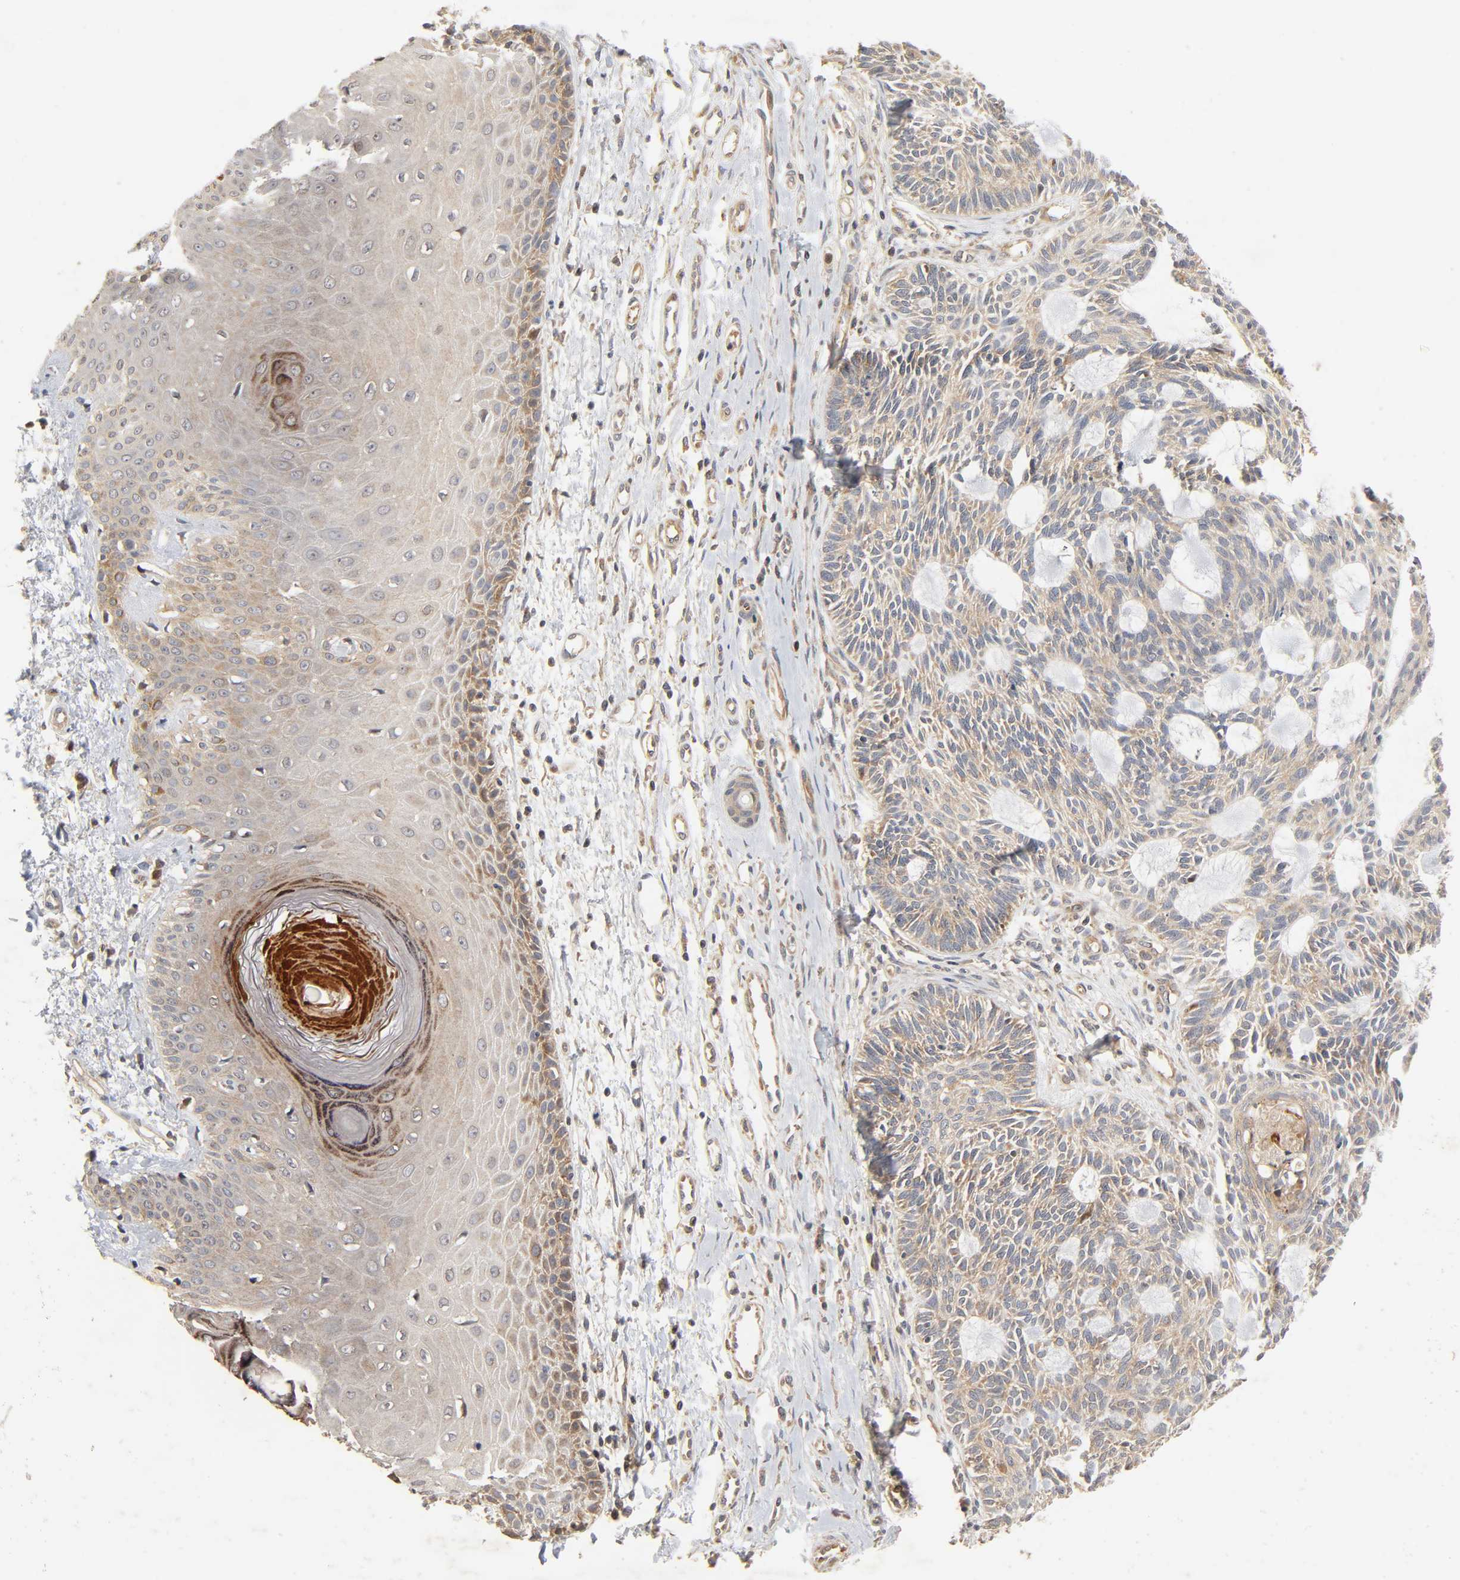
{"staining": {"intensity": "moderate", "quantity": ">75%", "location": "cytoplasmic/membranous"}, "tissue": "skin cancer", "cell_type": "Tumor cells", "image_type": "cancer", "snomed": [{"axis": "morphology", "description": "Basal cell carcinoma"}, {"axis": "topography", "description": "Skin"}], "caption": "Immunohistochemistry (IHC) photomicrograph of human skin basal cell carcinoma stained for a protein (brown), which reveals medium levels of moderate cytoplasmic/membranous expression in approximately >75% of tumor cells.", "gene": "NEMF", "patient": {"sex": "male", "age": 67}}